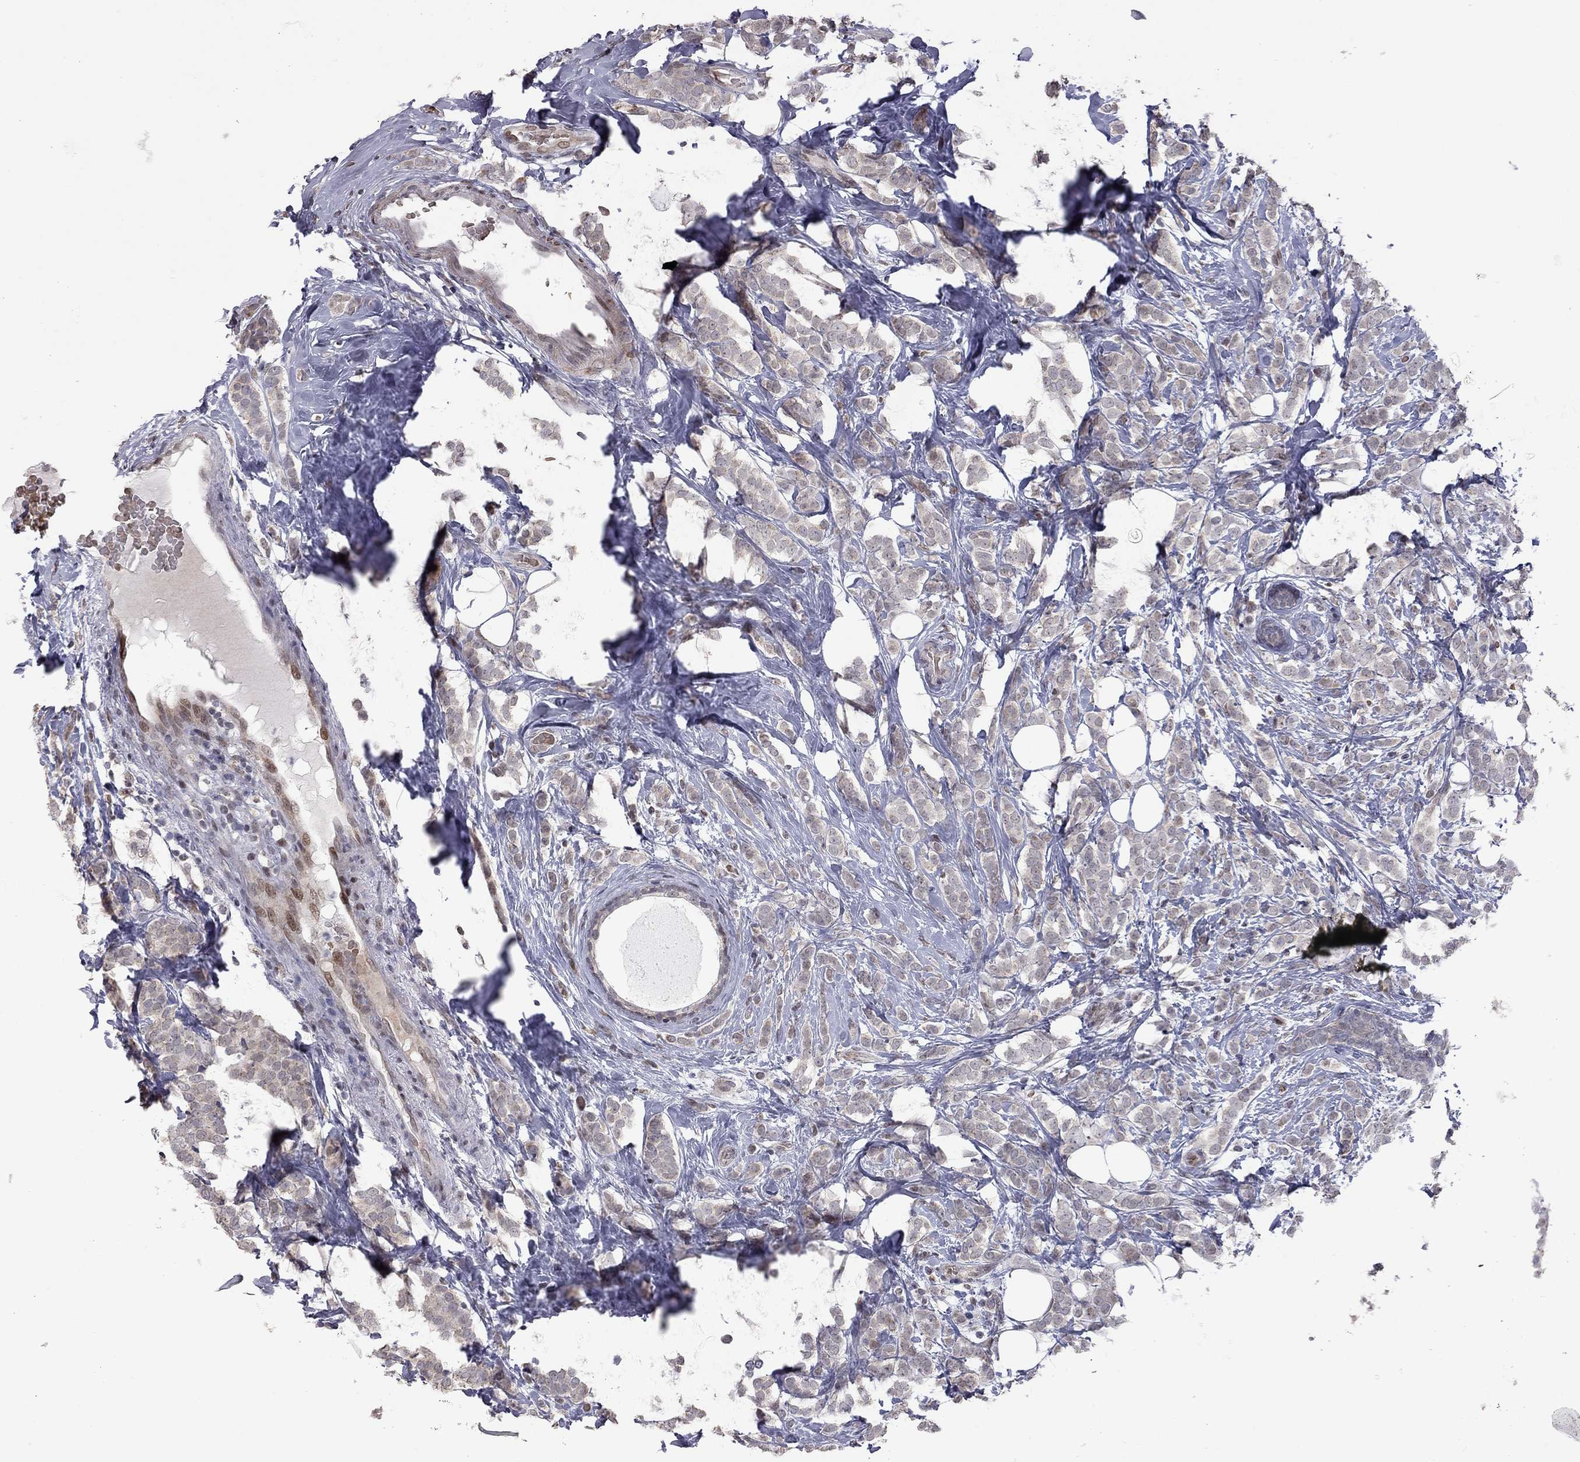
{"staining": {"intensity": "weak", "quantity": "<25%", "location": "cytoplasmic/membranous"}, "tissue": "breast cancer", "cell_type": "Tumor cells", "image_type": "cancer", "snomed": [{"axis": "morphology", "description": "Lobular carcinoma"}, {"axis": "topography", "description": "Breast"}], "caption": "A histopathology image of lobular carcinoma (breast) stained for a protein displays no brown staining in tumor cells. The staining was performed using DAB to visualize the protein expression in brown, while the nuclei were stained in blue with hematoxylin (Magnification: 20x).", "gene": "MC3R", "patient": {"sex": "female", "age": 49}}